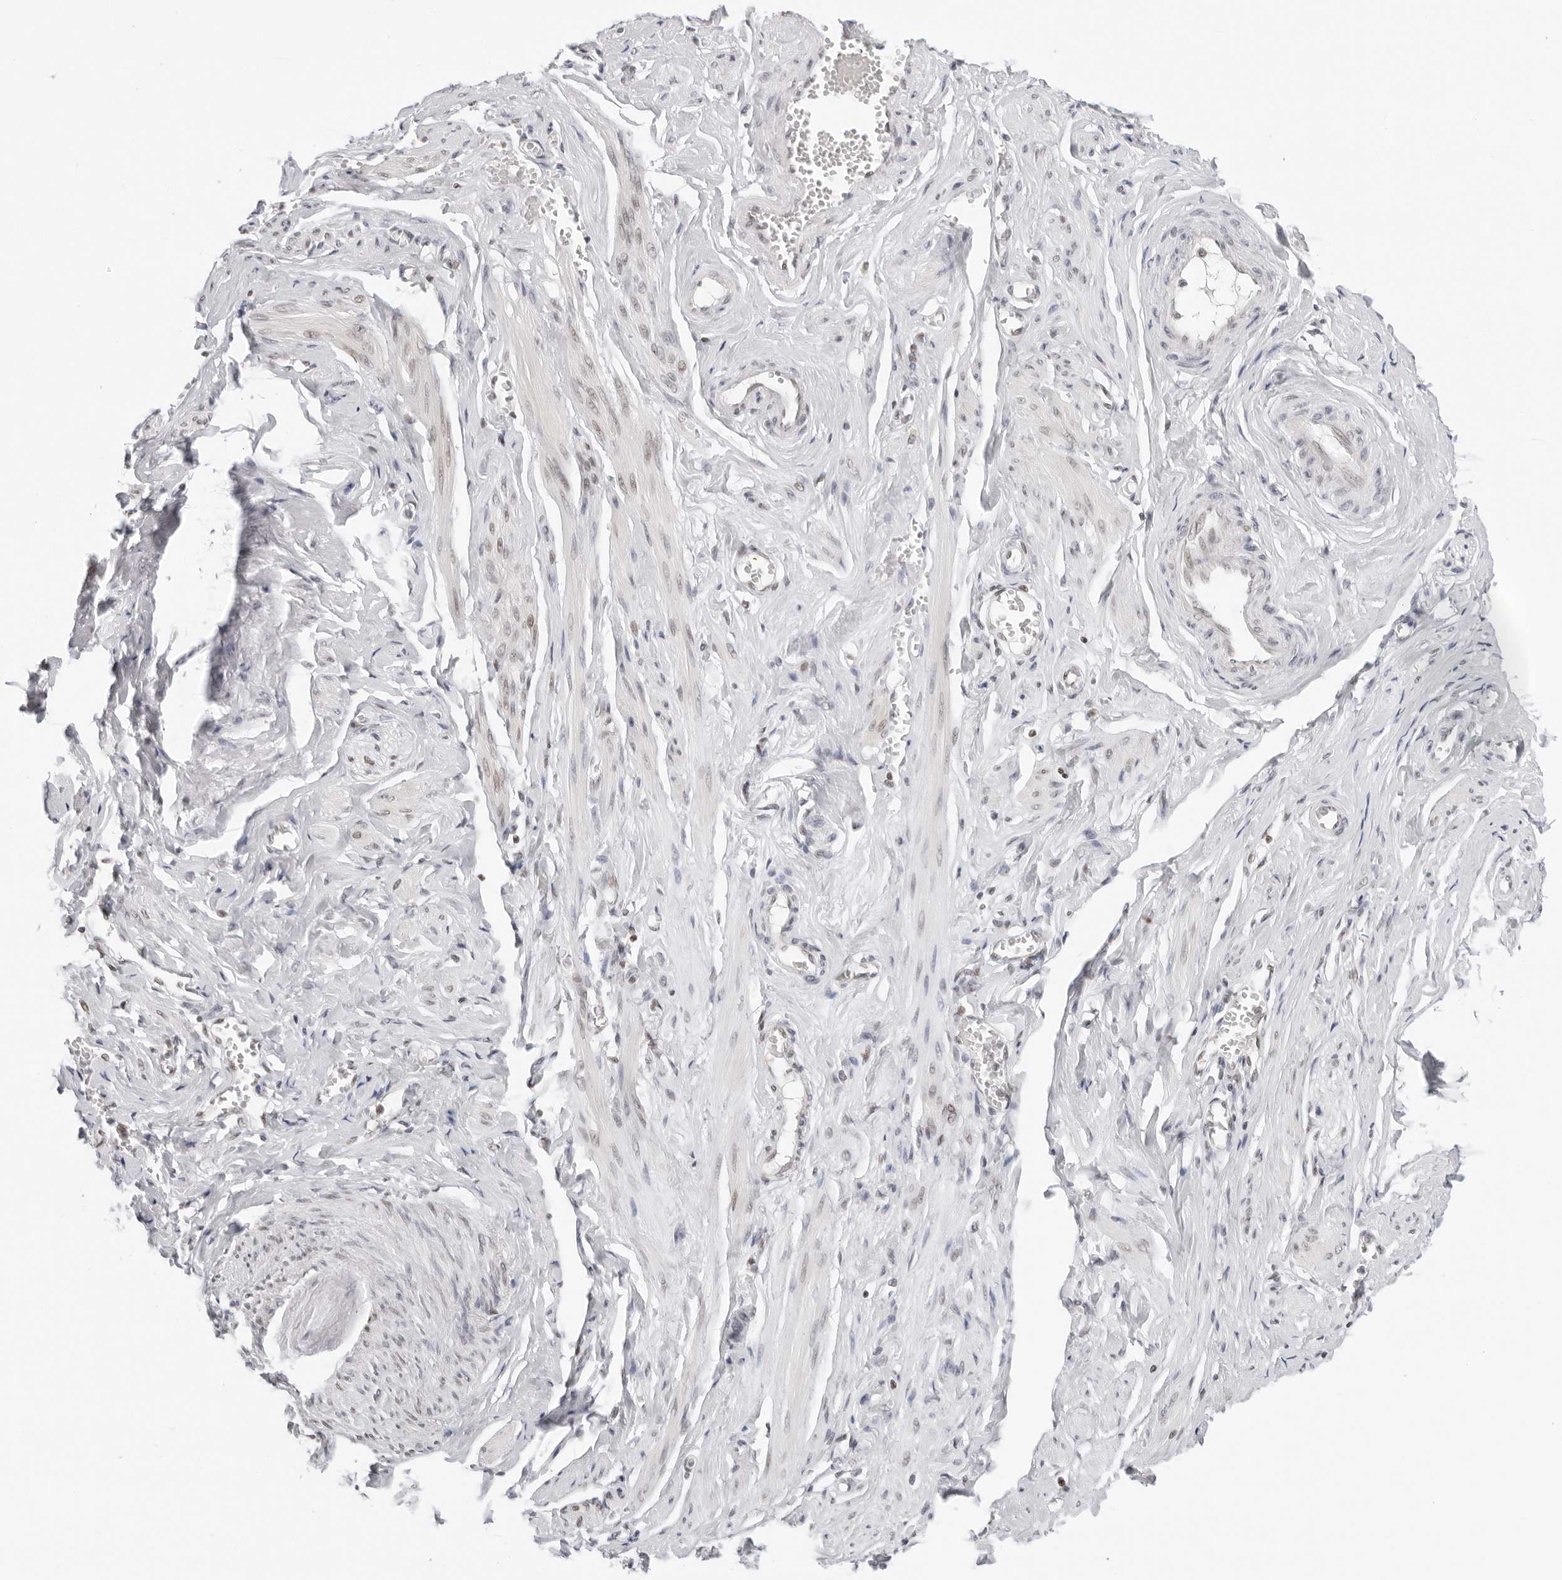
{"staining": {"intensity": "negative", "quantity": "none", "location": "none"}, "tissue": "adipose tissue", "cell_type": "Adipocytes", "image_type": "normal", "snomed": [{"axis": "morphology", "description": "Normal tissue, NOS"}, {"axis": "topography", "description": "Vascular tissue"}, {"axis": "topography", "description": "Fallopian tube"}, {"axis": "topography", "description": "Ovary"}], "caption": "IHC of normal human adipose tissue demonstrates no positivity in adipocytes. The staining is performed using DAB (3,3'-diaminobenzidine) brown chromogen with nuclei counter-stained in using hematoxylin.", "gene": "MSH6", "patient": {"sex": "female", "age": 67}}